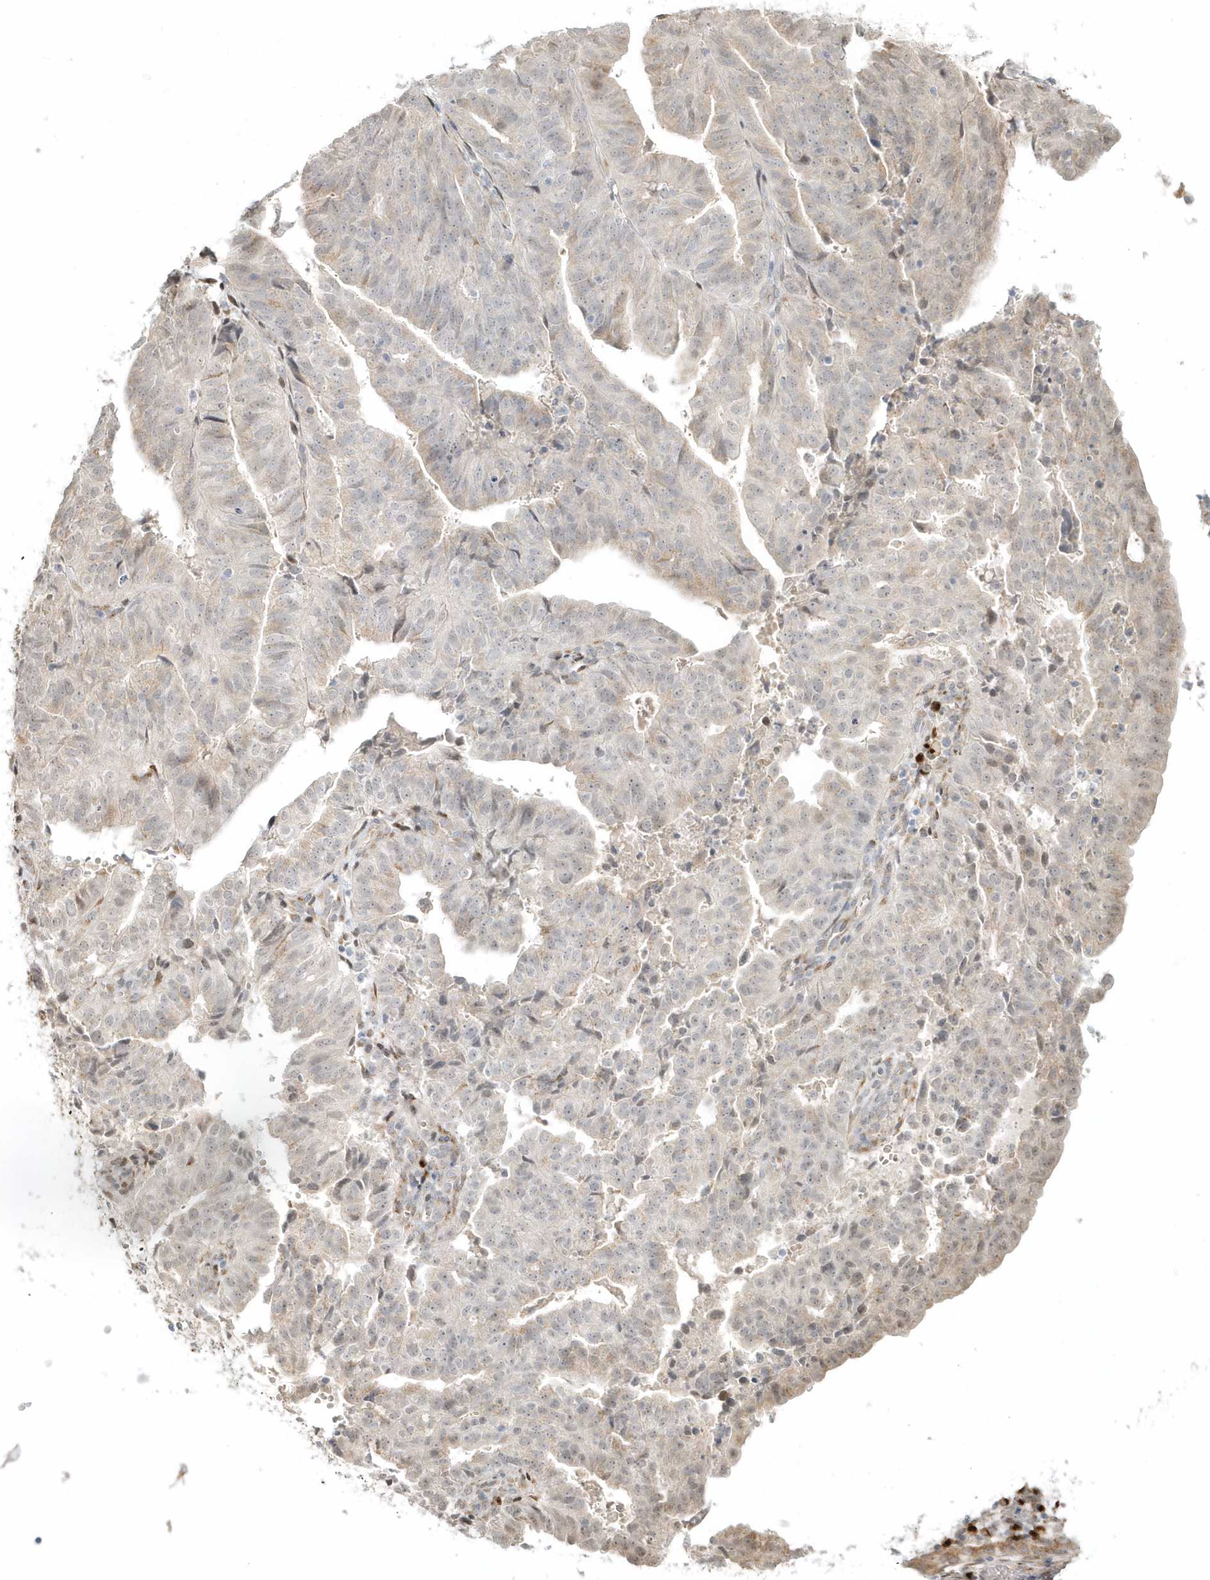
{"staining": {"intensity": "weak", "quantity": "<25%", "location": "cytoplasmic/membranous"}, "tissue": "endometrial cancer", "cell_type": "Tumor cells", "image_type": "cancer", "snomed": [{"axis": "morphology", "description": "Adenocarcinoma, NOS"}, {"axis": "topography", "description": "Uterus"}], "caption": "Immunohistochemistry of human adenocarcinoma (endometrial) shows no staining in tumor cells.", "gene": "DHFR", "patient": {"sex": "female", "age": 77}}